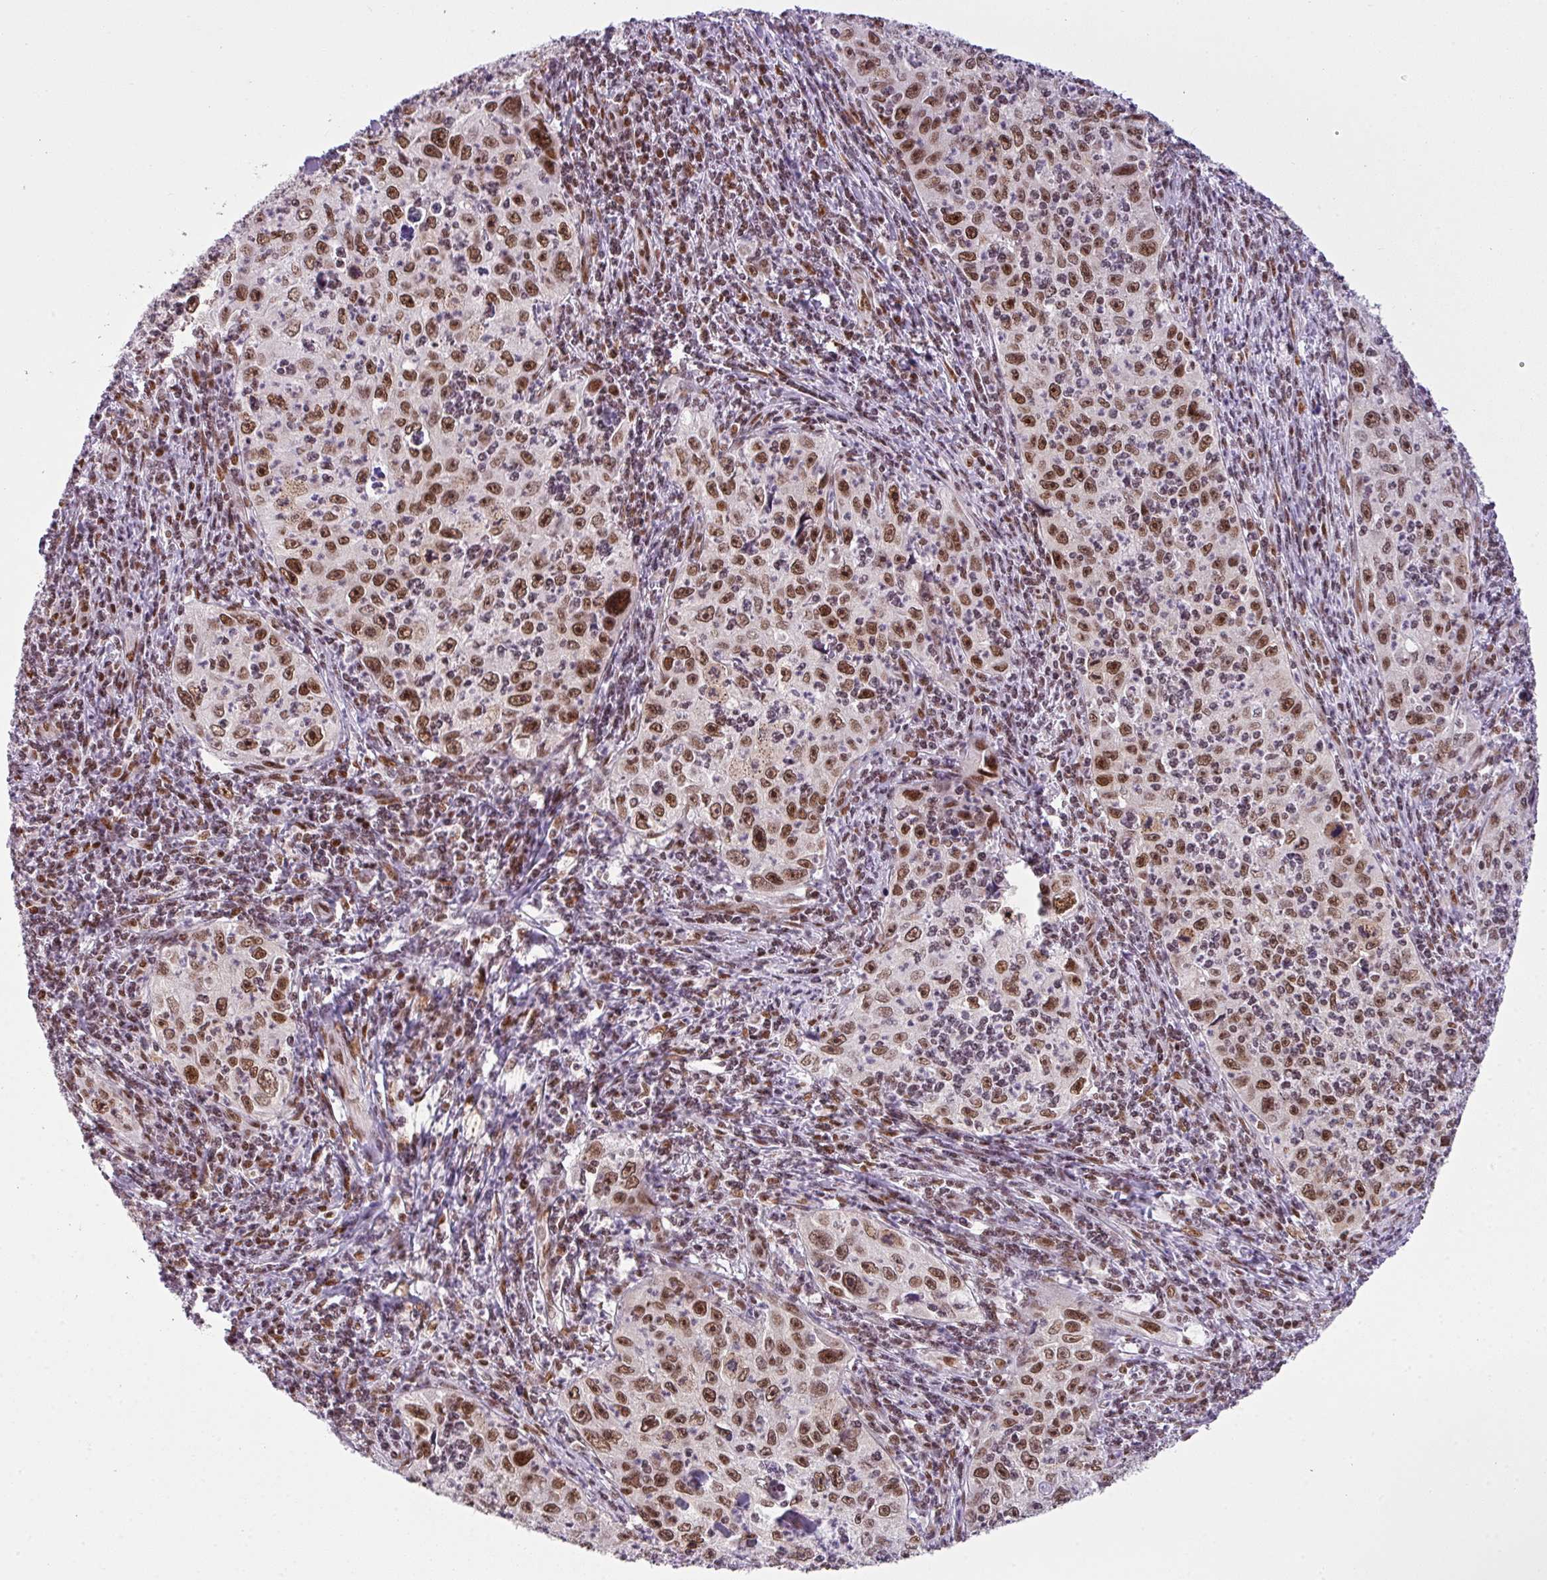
{"staining": {"intensity": "strong", "quantity": ">75%", "location": "nuclear"}, "tissue": "cervical cancer", "cell_type": "Tumor cells", "image_type": "cancer", "snomed": [{"axis": "morphology", "description": "Squamous cell carcinoma, NOS"}, {"axis": "topography", "description": "Cervix"}], "caption": "This image demonstrates cervical cancer stained with immunohistochemistry to label a protein in brown. The nuclear of tumor cells show strong positivity for the protein. Nuclei are counter-stained blue.", "gene": "ARL6IP4", "patient": {"sex": "female", "age": 30}}